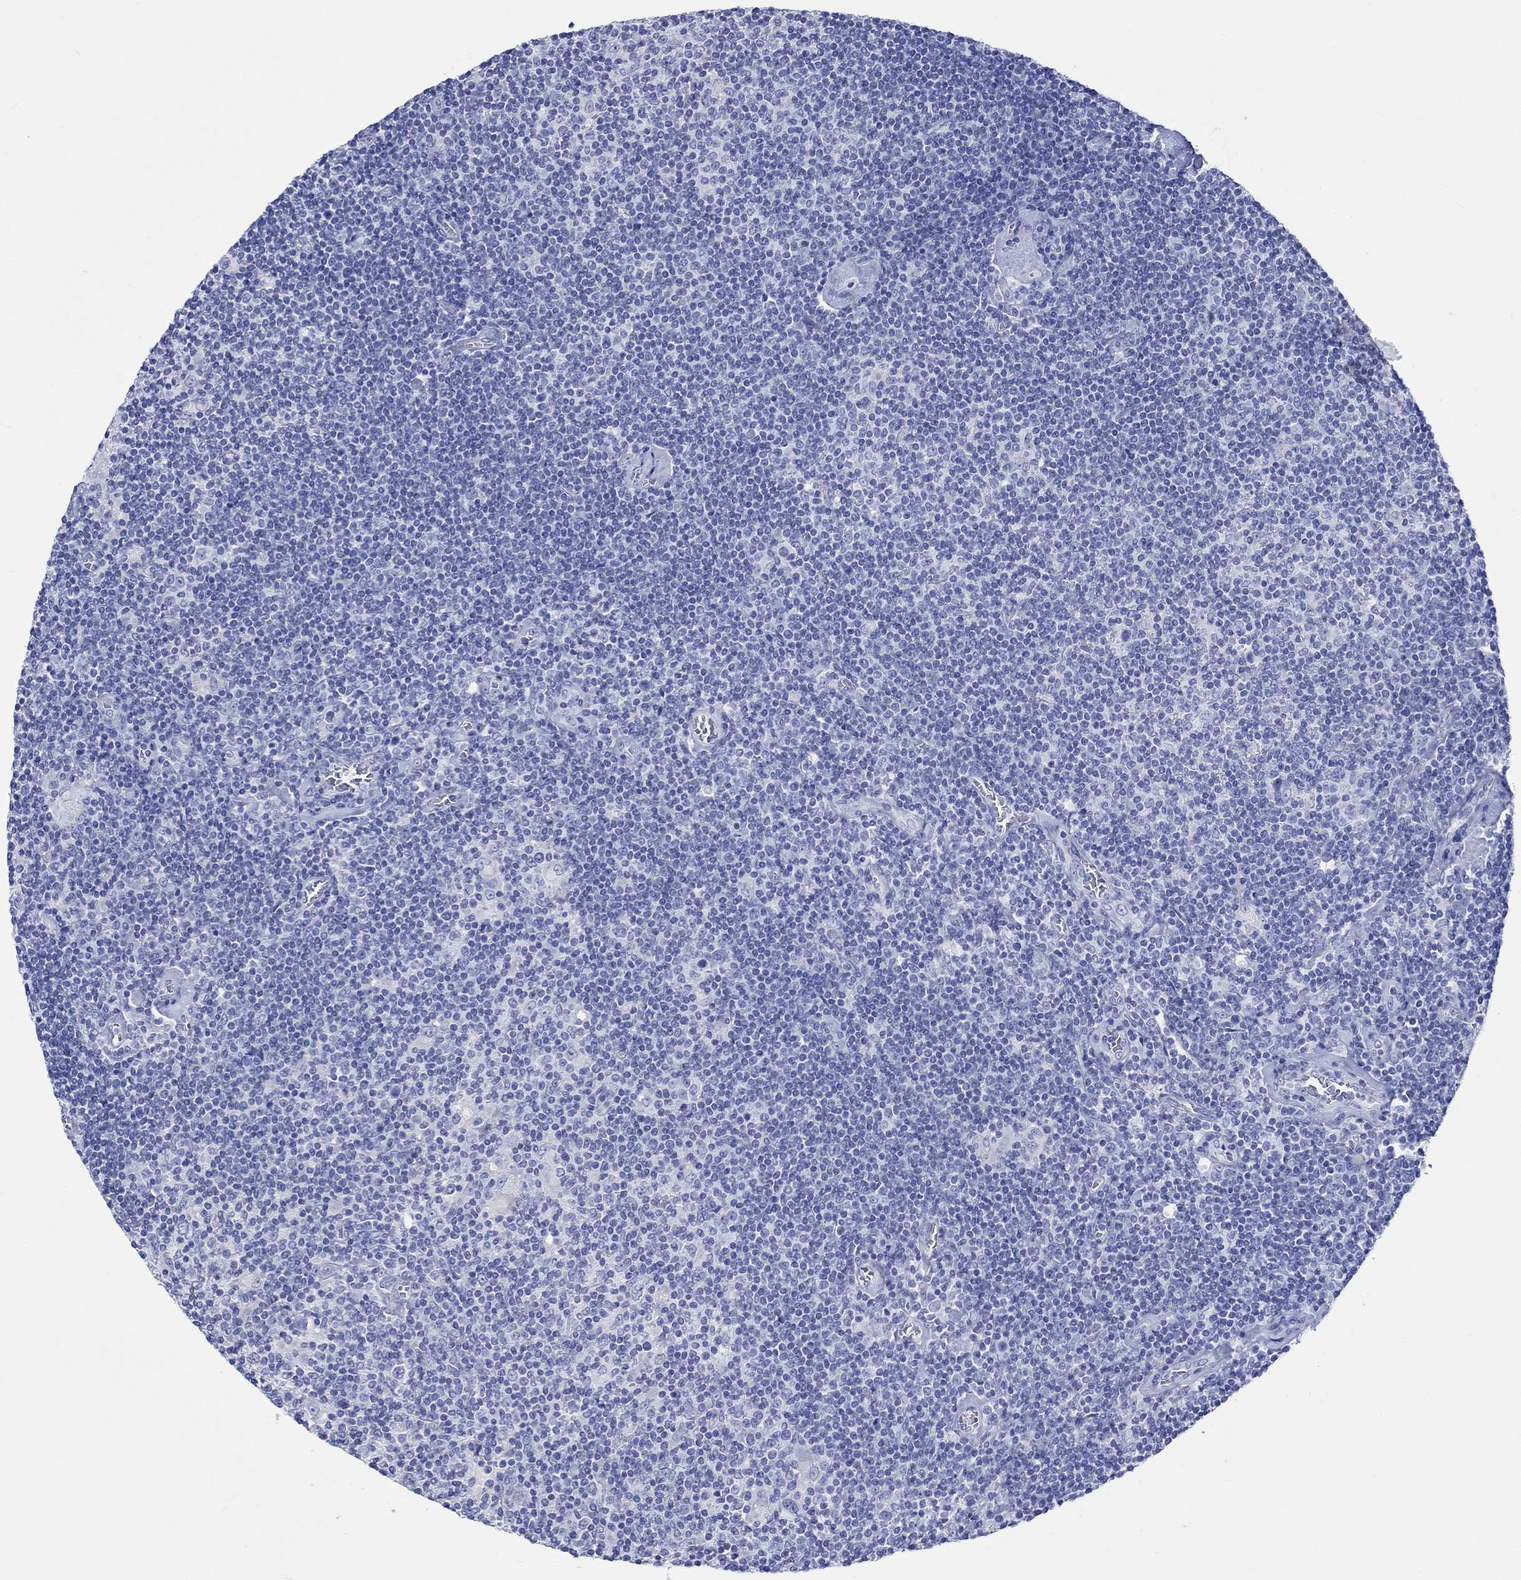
{"staining": {"intensity": "negative", "quantity": "none", "location": "none"}, "tissue": "lymphoma", "cell_type": "Tumor cells", "image_type": "cancer", "snomed": [{"axis": "morphology", "description": "Hodgkin's disease, NOS"}, {"axis": "topography", "description": "Lymph node"}], "caption": "Tumor cells show no significant protein expression in Hodgkin's disease.", "gene": "CPLX2", "patient": {"sex": "male", "age": 40}}